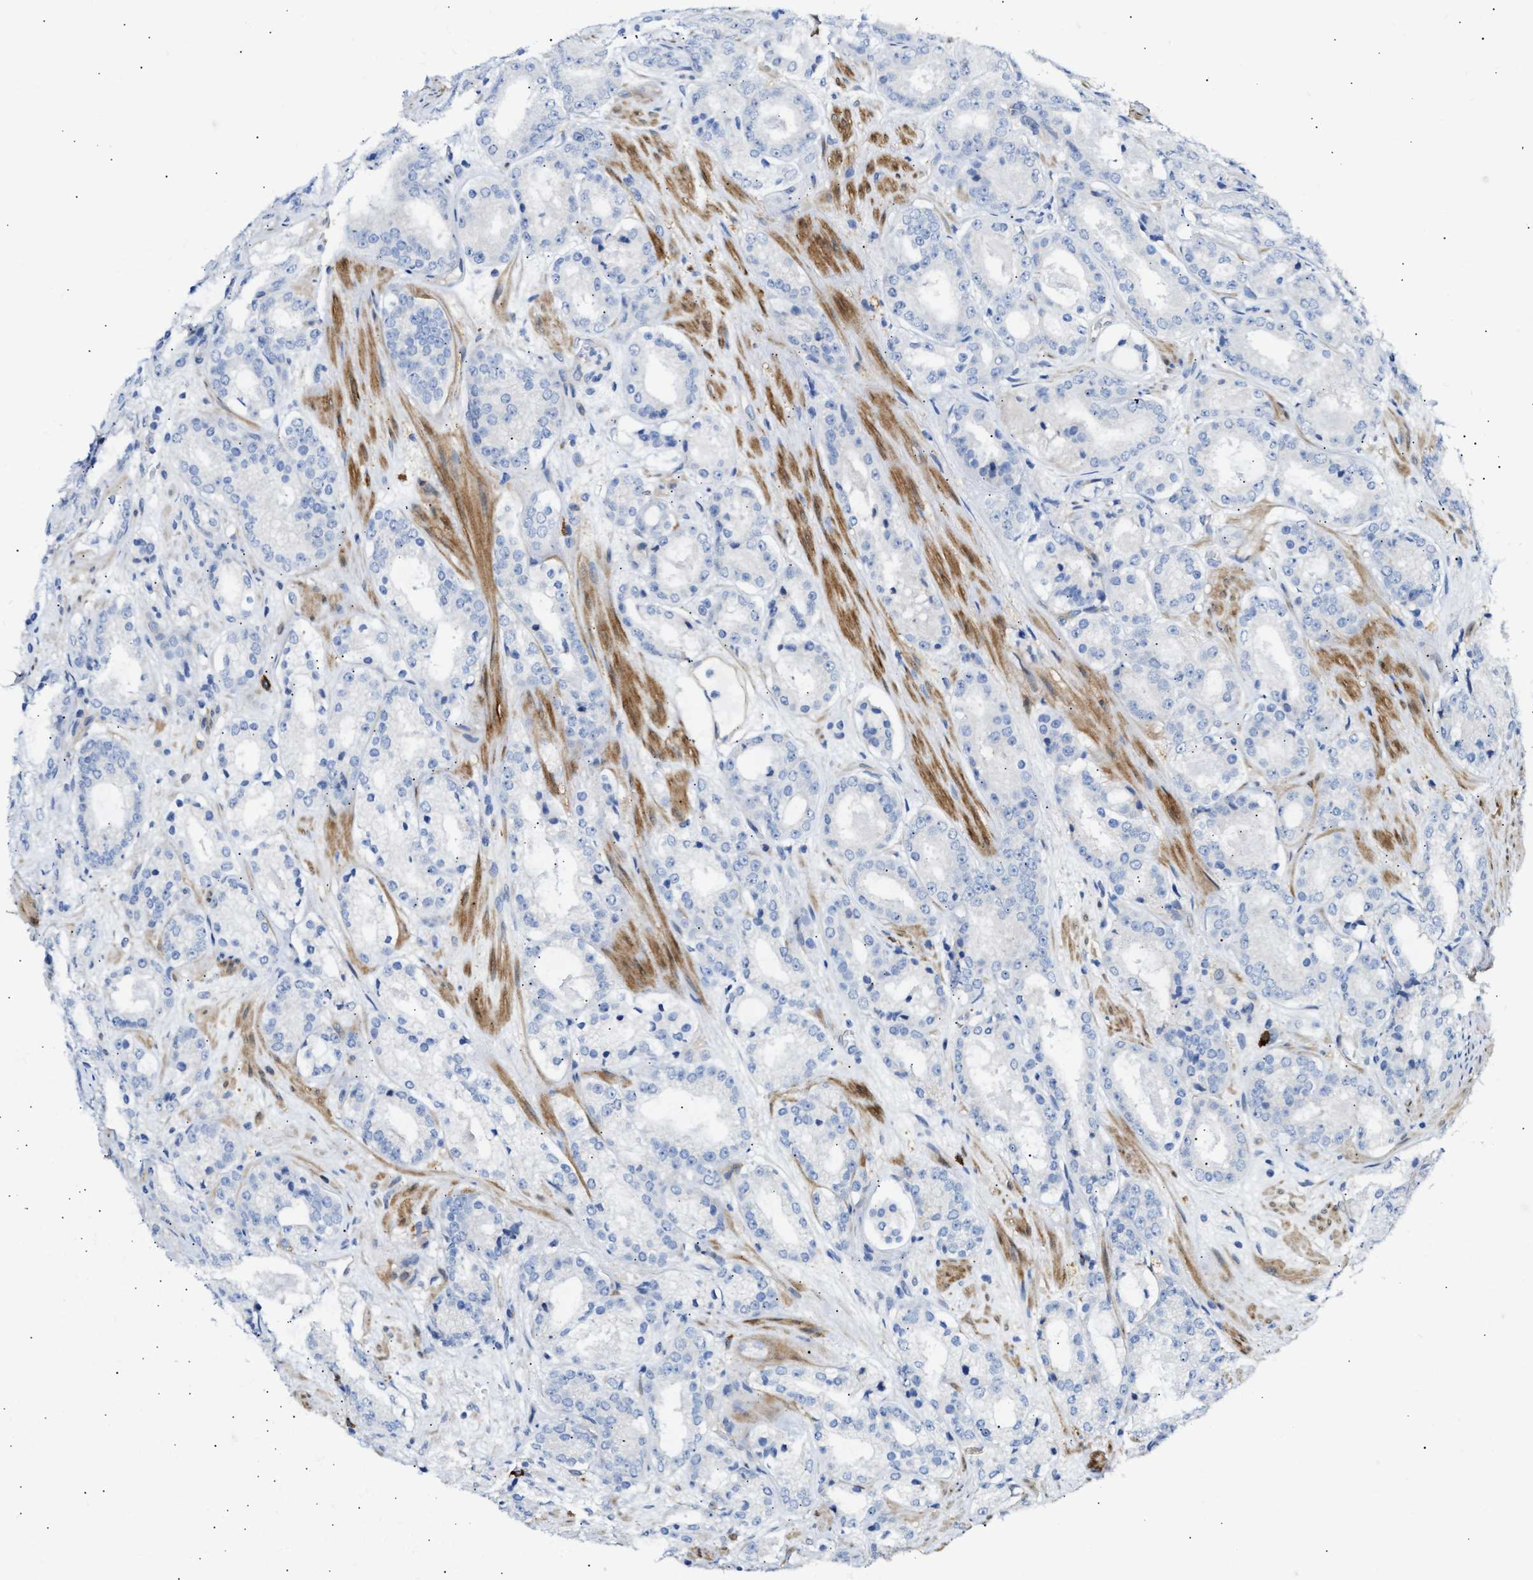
{"staining": {"intensity": "negative", "quantity": "none", "location": "none"}, "tissue": "prostate cancer", "cell_type": "Tumor cells", "image_type": "cancer", "snomed": [{"axis": "morphology", "description": "Adenocarcinoma, Low grade"}, {"axis": "topography", "description": "Prostate"}], "caption": "Human adenocarcinoma (low-grade) (prostate) stained for a protein using immunohistochemistry reveals no expression in tumor cells.", "gene": "FHL1", "patient": {"sex": "male", "age": 69}}